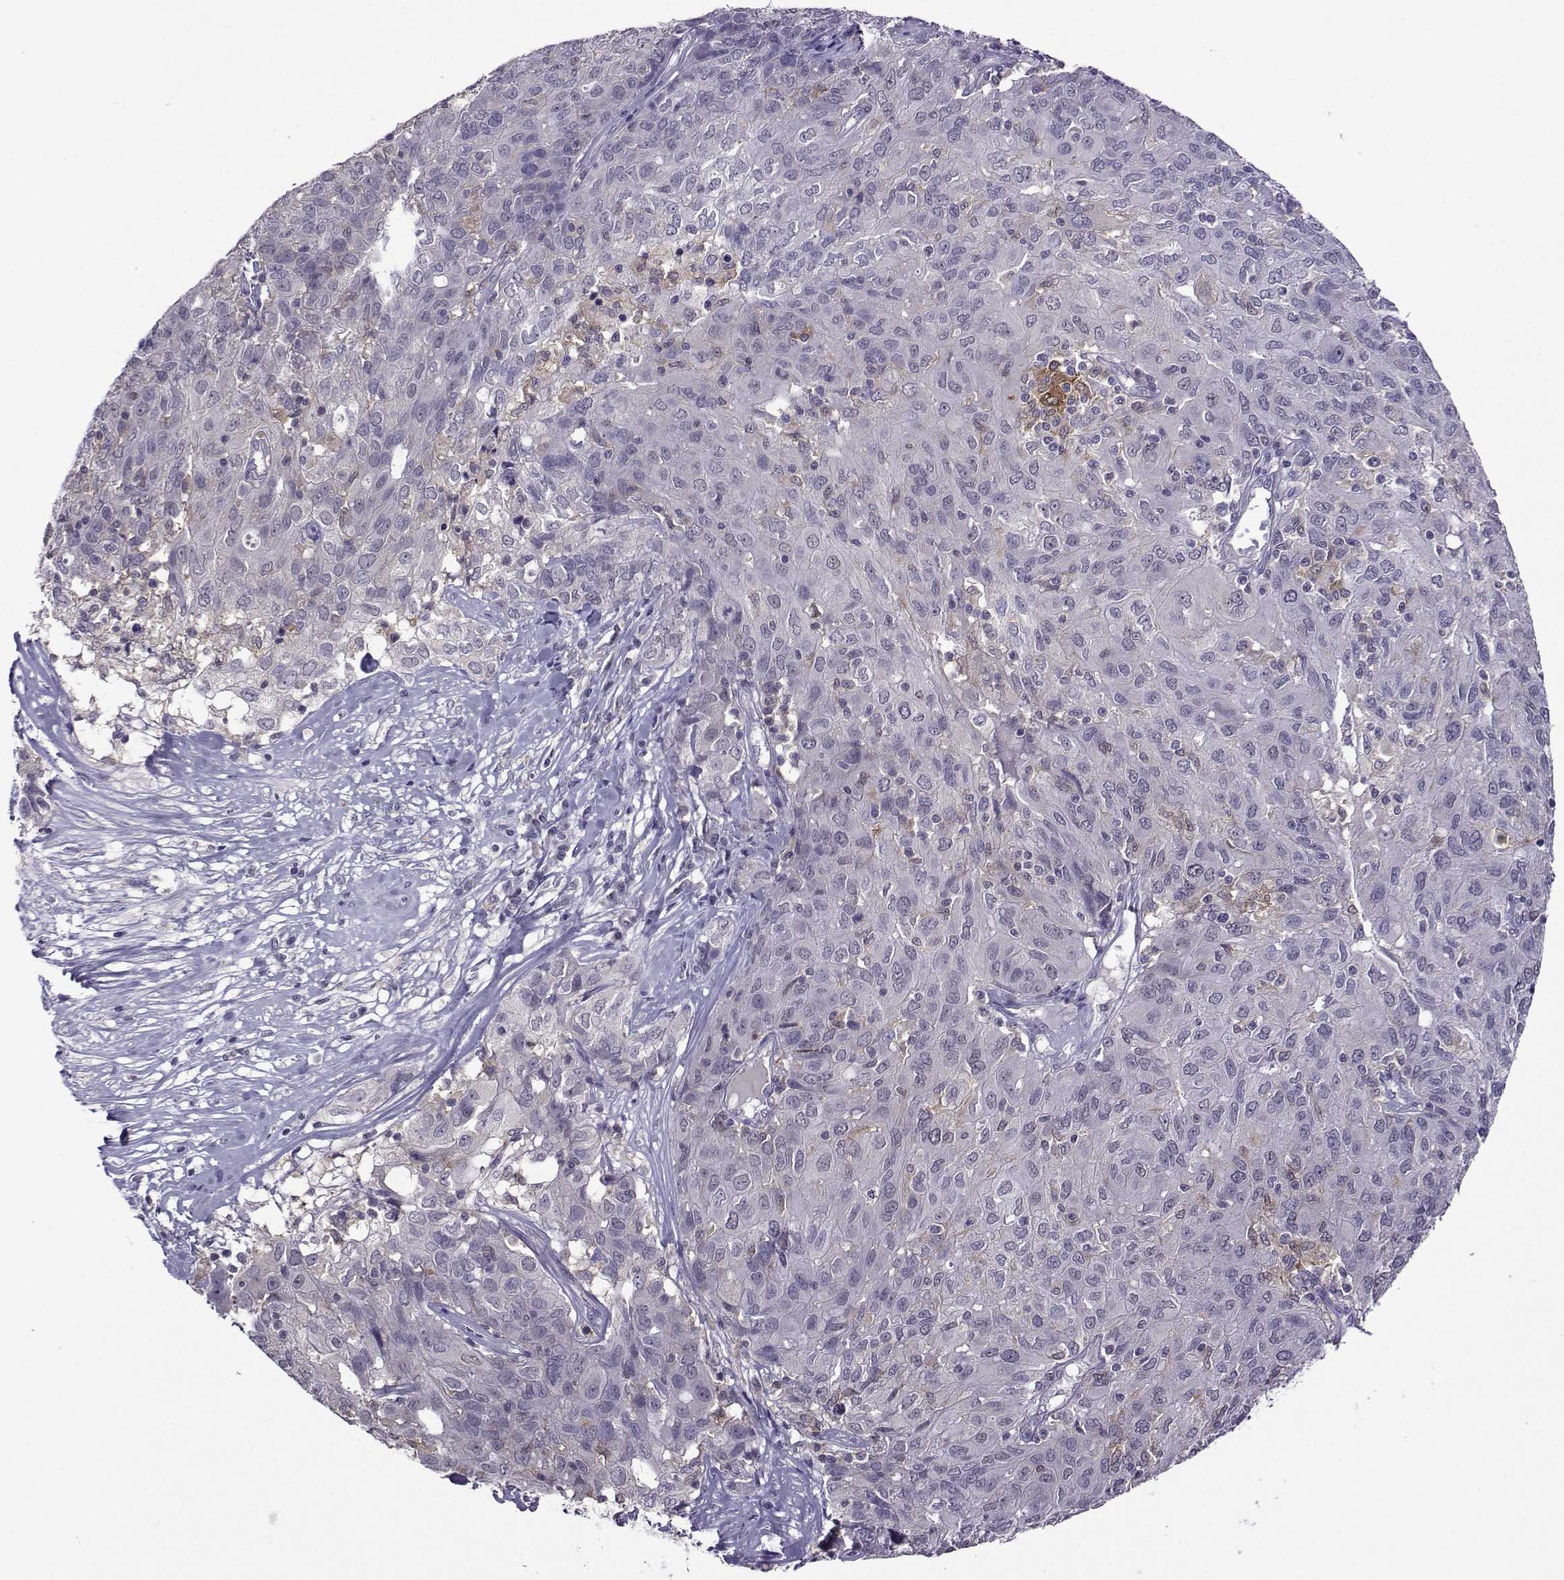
{"staining": {"intensity": "negative", "quantity": "none", "location": "none"}, "tissue": "ovarian cancer", "cell_type": "Tumor cells", "image_type": "cancer", "snomed": [{"axis": "morphology", "description": "Carcinoma, endometroid"}, {"axis": "topography", "description": "Ovary"}], "caption": "Human ovarian endometroid carcinoma stained for a protein using IHC reveals no expression in tumor cells.", "gene": "DDX20", "patient": {"sex": "female", "age": 50}}